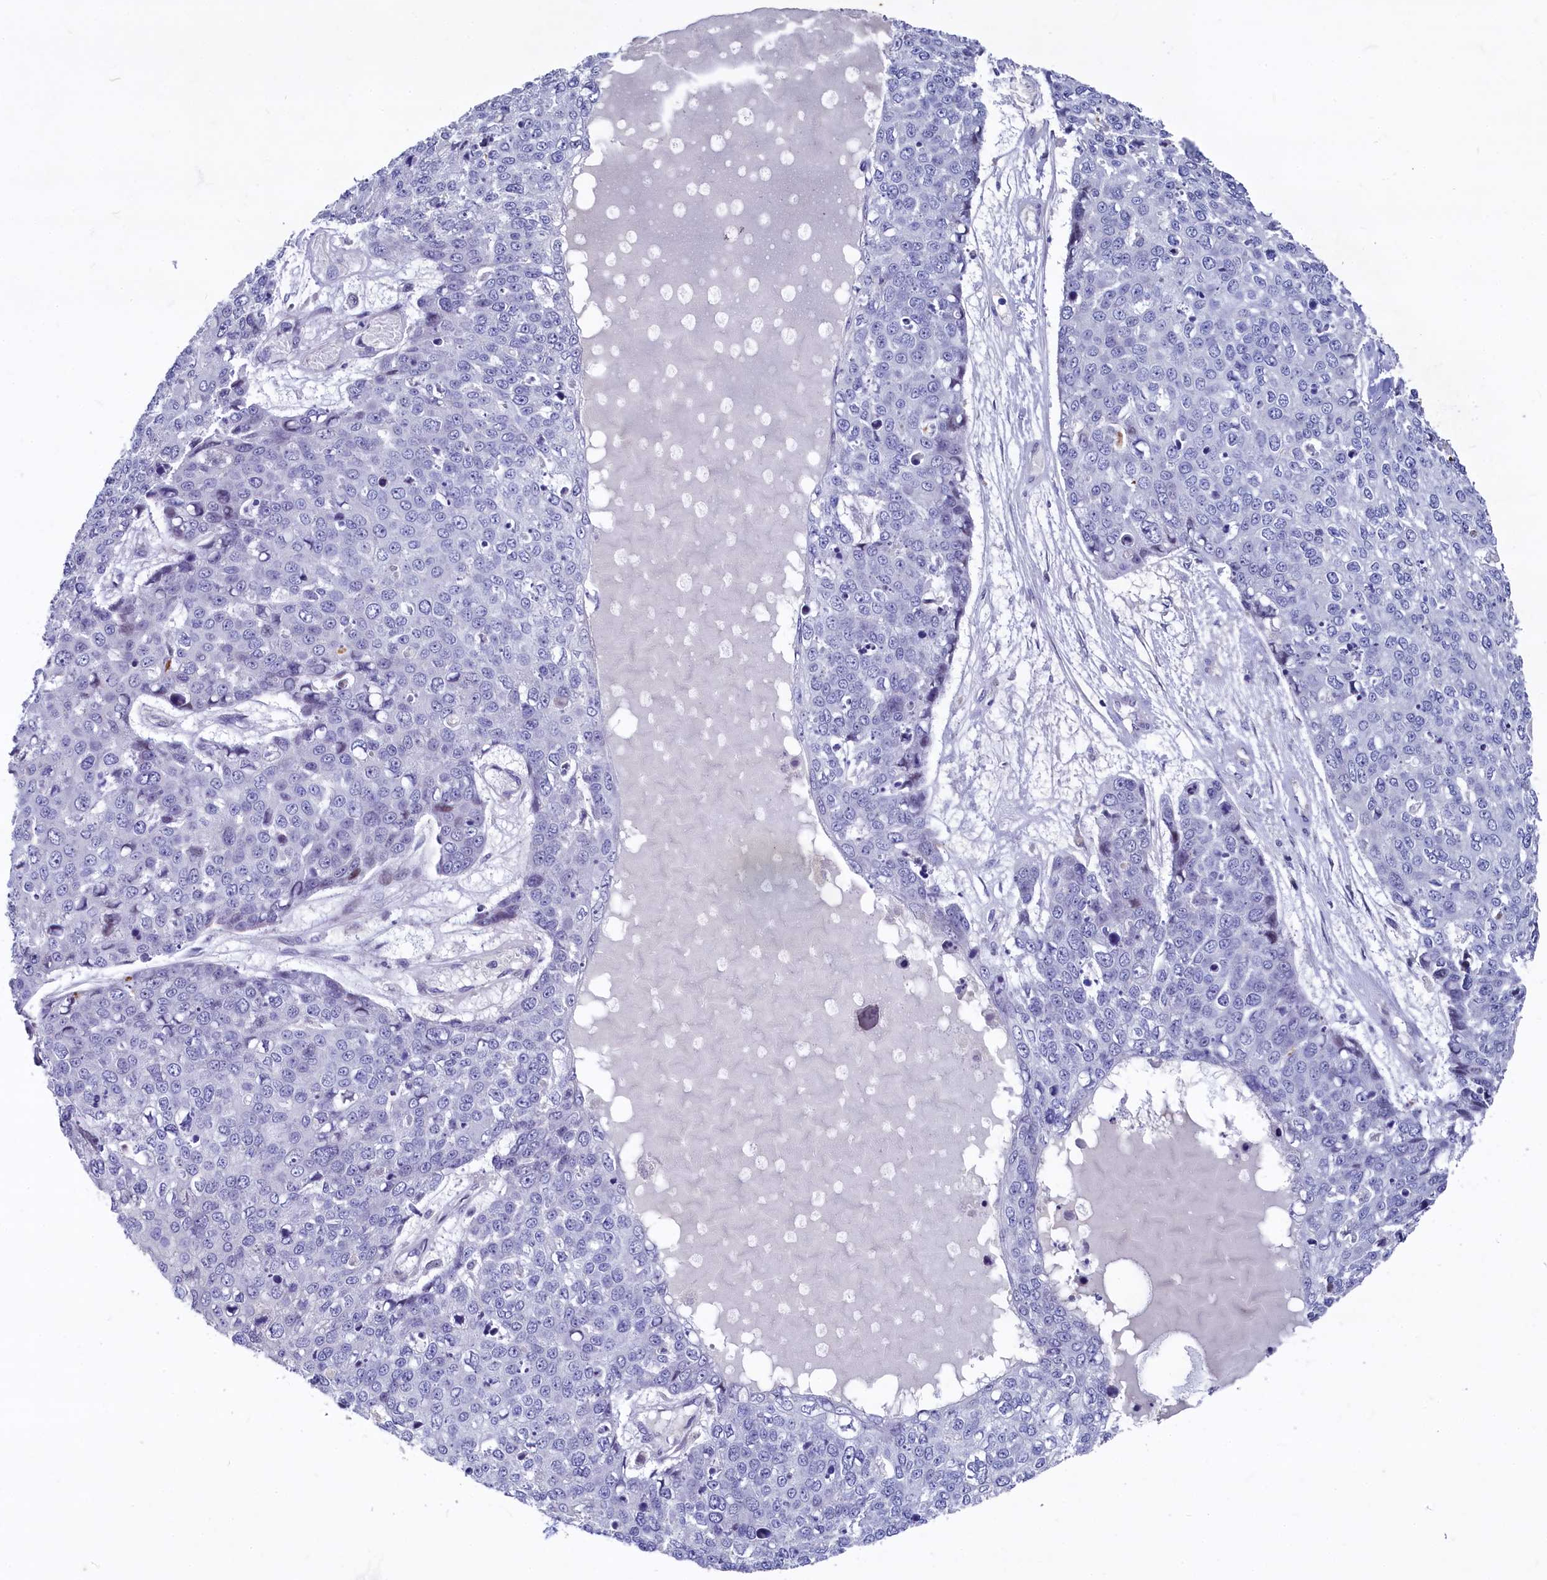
{"staining": {"intensity": "negative", "quantity": "none", "location": "none"}, "tissue": "skin cancer", "cell_type": "Tumor cells", "image_type": "cancer", "snomed": [{"axis": "morphology", "description": "Squamous cell carcinoma, NOS"}, {"axis": "topography", "description": "Skin"}], "caption": "A histopathology image of skin squamous cell carcinoma stained for a protein exhibits no brown staining in tumor cells.", "gene": "ASXL3", "patient": {"sex": "female", "age": 44}}